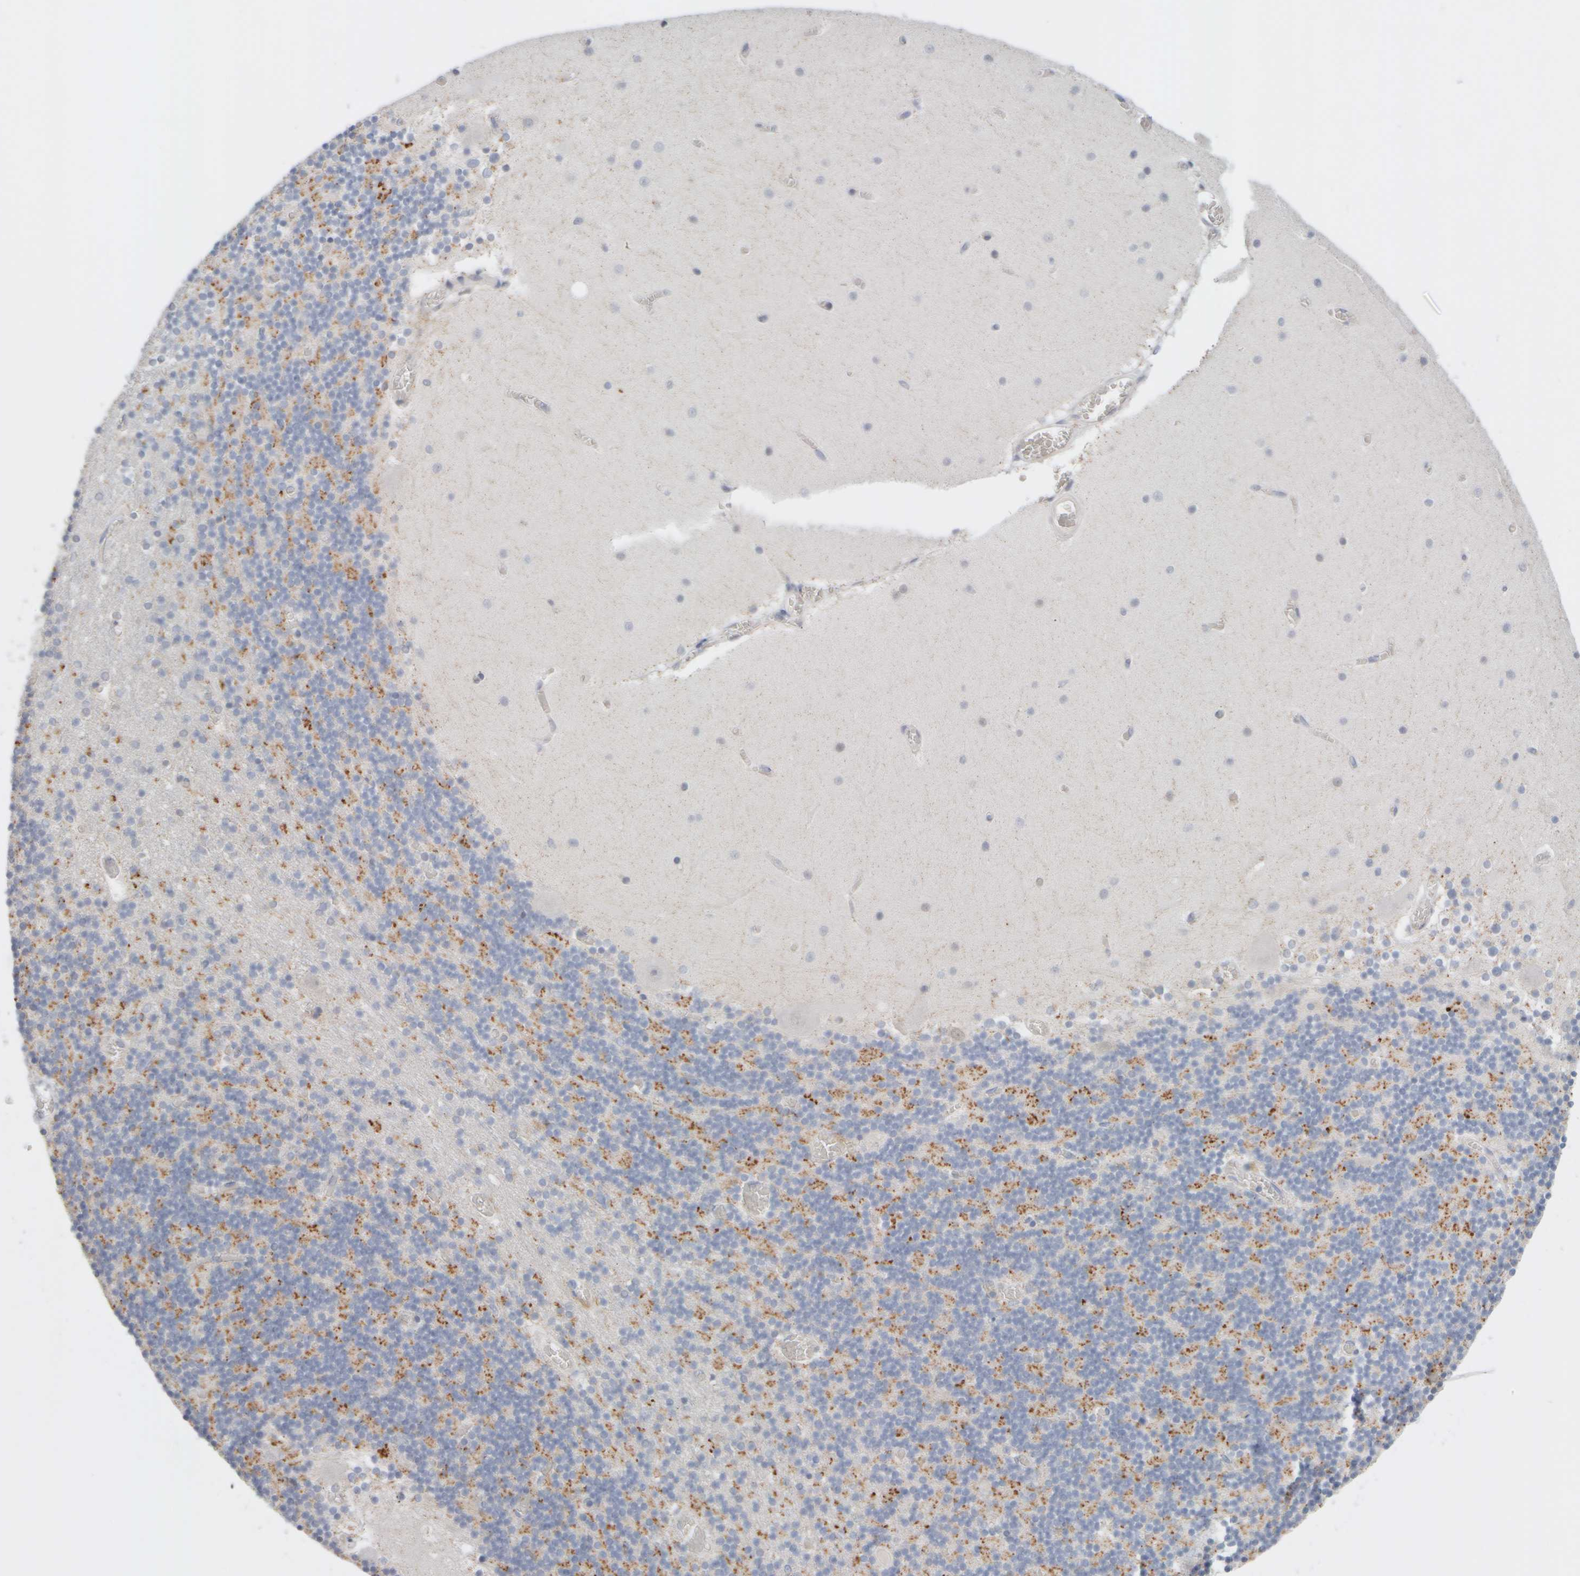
{"staining": {"intensity": "moderate", "quantity": "25%-75%", "location": "cytoplasmic/membranous"}, "tissue": "cerebellum", "cell_type": "Cells in granular layer", "image_type": "normal", "snomed": [{"axis": "morphology", "description": "Normal tissue, NOS"}, {"axis": "topography", "description": "Cerebellum"}], "caption": "Cerebellum stained with IHC reveals moderate cytoplasmic/membranous expression in approximately 25%-75% of cells in granular layer. The staining was performed using DAB (3,3'-diaminobenzidine) to visualize the protein expression in brown, while the nuclei were stained in blue with hematoxylin (Magnification: 20x).", "gene": "ZNF112", "patient": {"sex": "female", "age": 28}}